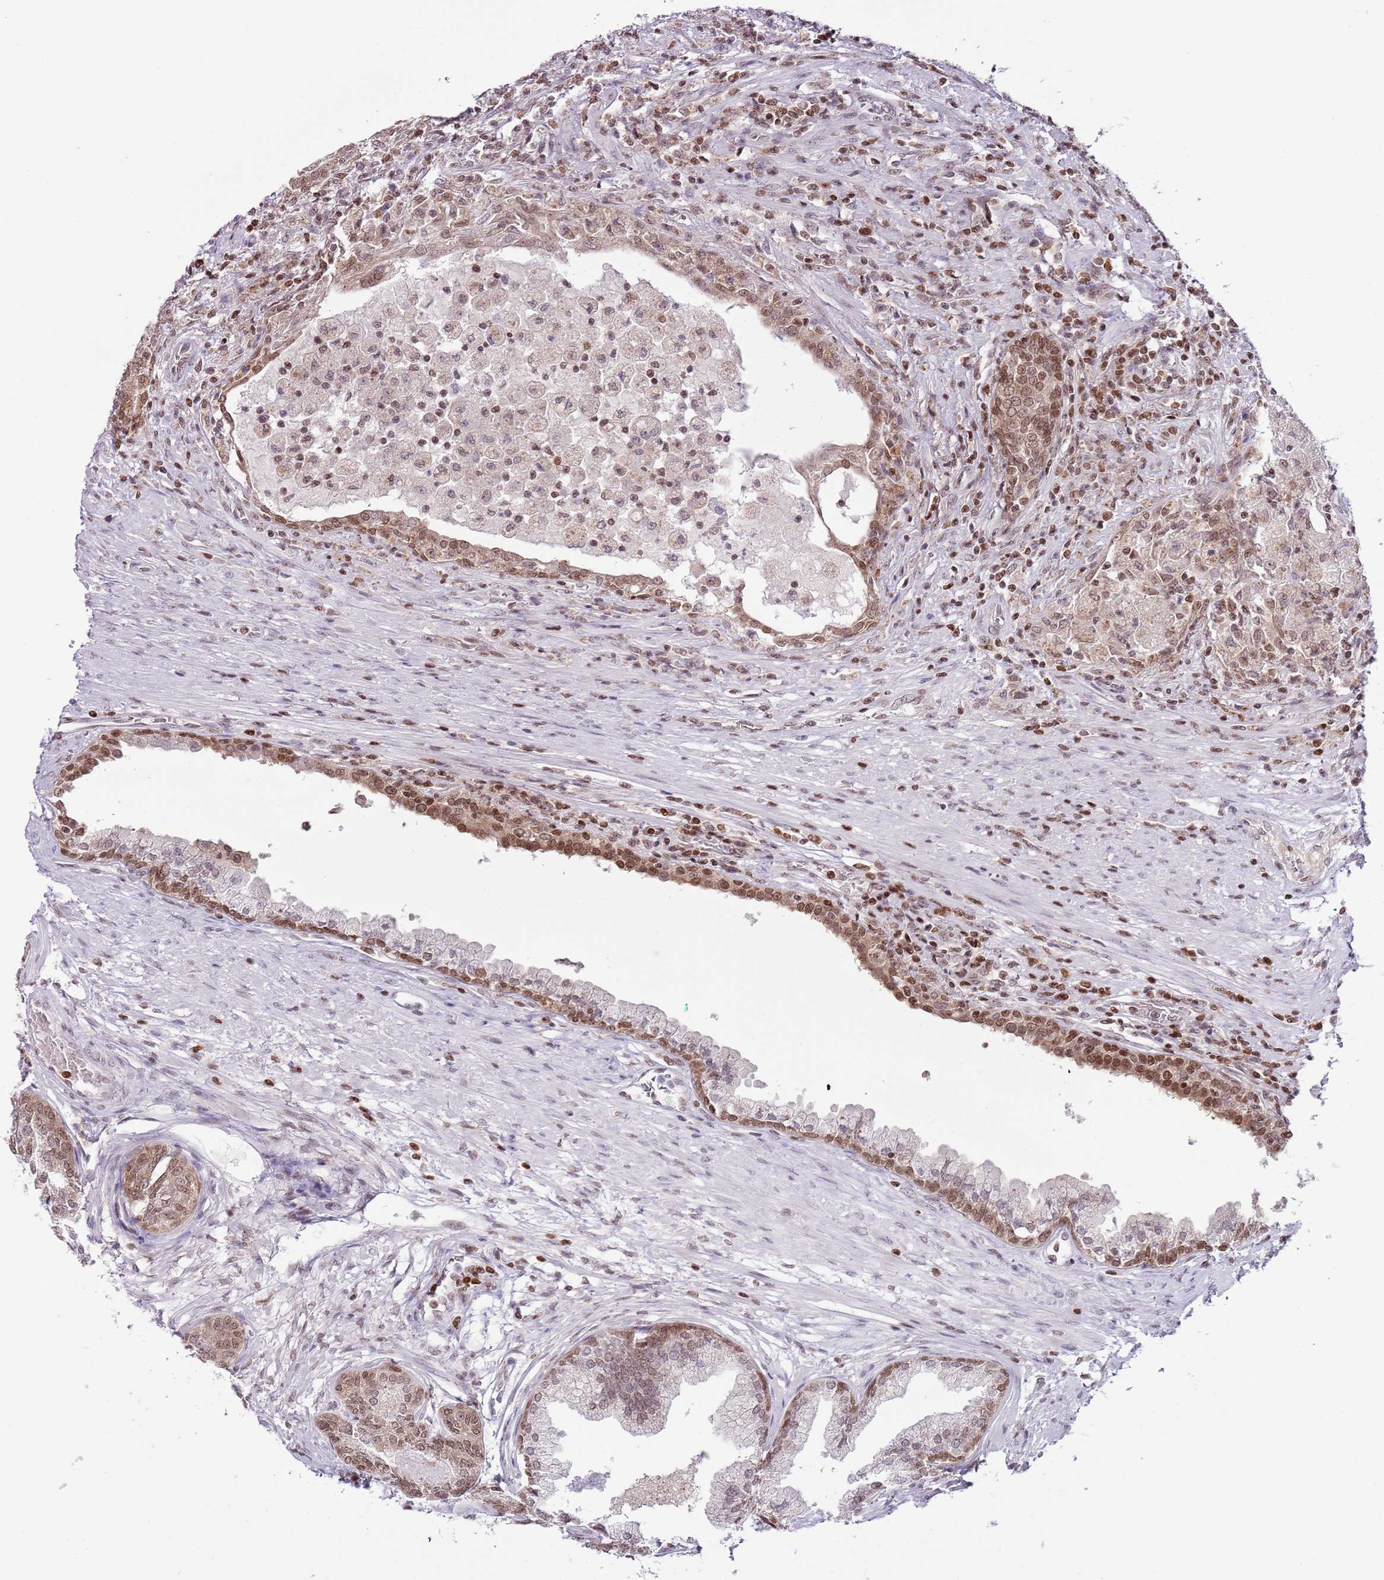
{"staining": {"intensity": "moderate", "quantity": ">75%", "location": "nuclear"}, "tissue": "prostate cancer", "cell_type": "Tumor cells", "image_type": "cancer", "snomed": [{"axis": "morphology", "description": "Adenocarcinoma, High grade"}, {"axis": "topography", "description": "Prostate"}], "caption": "Immunohistochemistry histopathology image of human high-grade adenocarcinoma (prostate) stained for a protein (brown), which reveals medium levels of moderate nuclear staining in approximately >75% of tumor cells.", "gene": "SELENOH", "patient": {"sex": "male", "age": 67}}